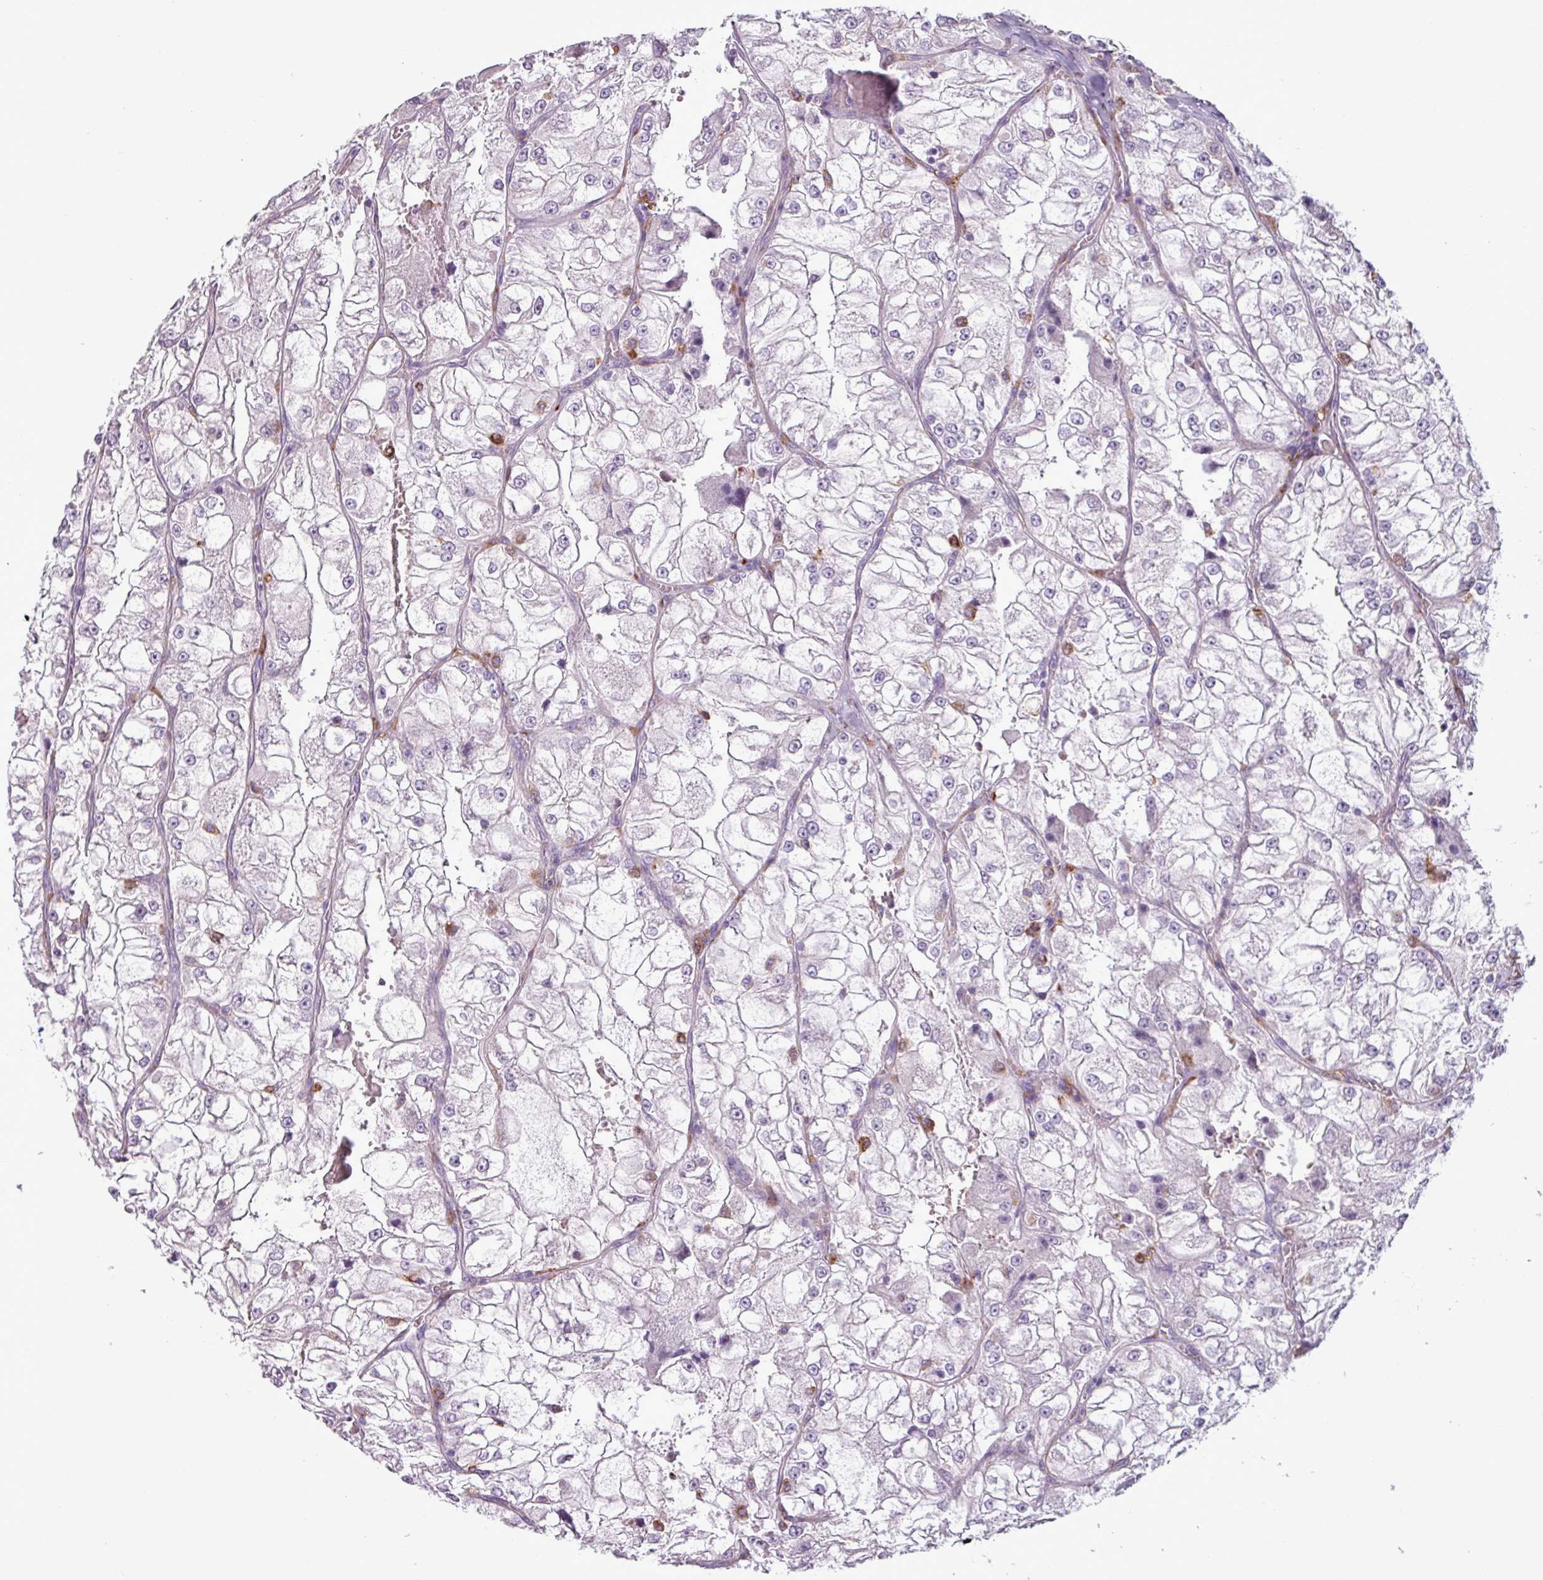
{"staining": {"intensity": "negative", "quantity": "none", "location": "none"}, "tissue": "renal cancer", "cell_type": "Tumor cells", "image_type": "cancer", "snomed": [{"axis": "morphology", "description": "Adenocarcinoma, NOS"}, {"axis": "topography", "description": "Kidney"}], "caption": "Renal cancer (adenocarcinoma) was stained to show a protein in brown. There is no significant positivity in tumor cells. The staining was performed using DAB to visualize the protein expression in brown, while the nuclei were stained in blue with hematoxylin (Magnification: 20x).", "gene": "C9orf24", "patient": {"sex": "female", "age": 72}}